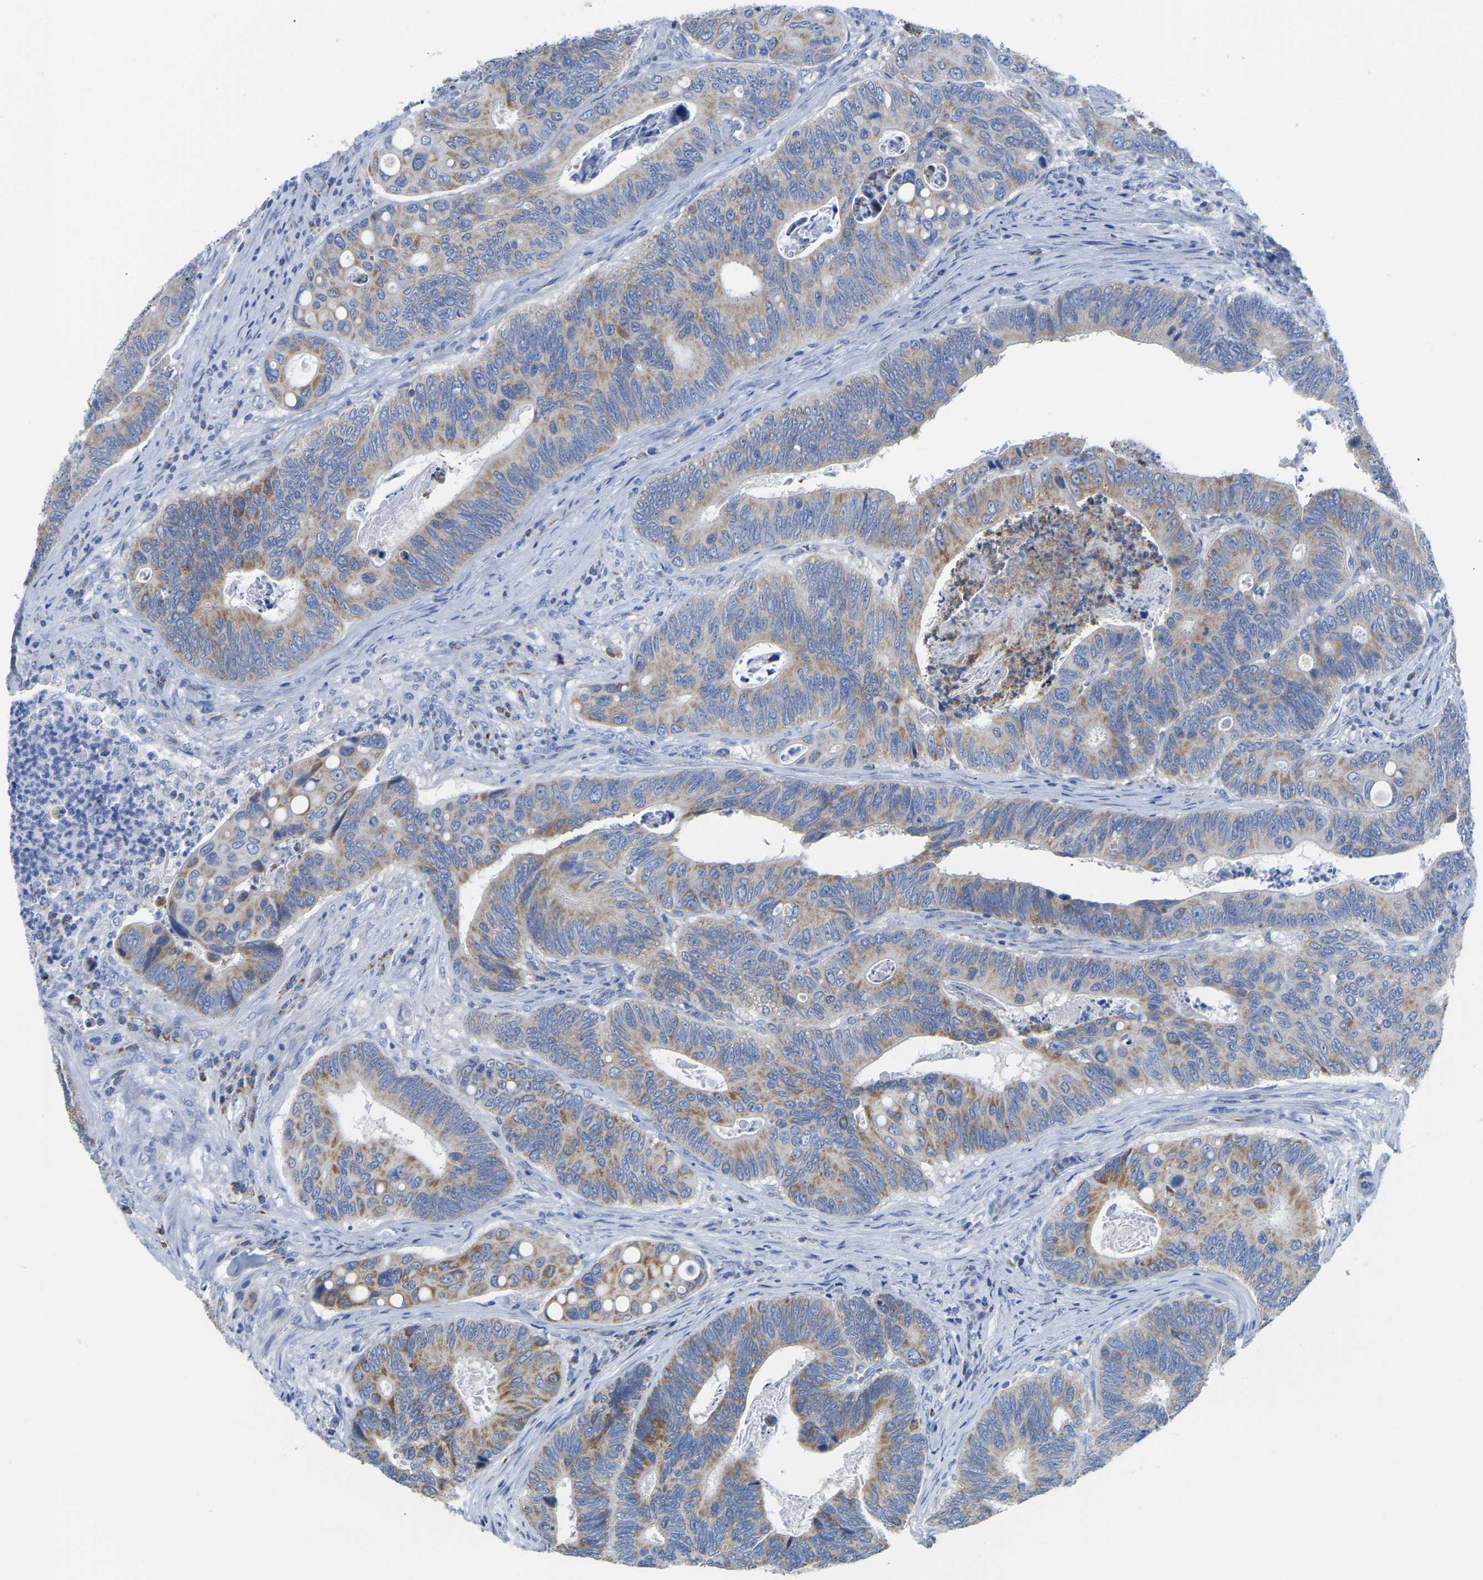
{"staining": {"intensity": "moderate", "quantity": "25%-75%", "location": "cytoplasmic/membranous"}, "tissue": "colorectal cancer", "cell_type": "Tumor cells", "image_type": "cancer", "snomed": [{"axis": "morphology", "description": "Inflammation, NOS"}, {"axis": "morphology", "description": "Adenocarcinoma, NOS"}, {"axis": "topography", "description": "Colon"}], "caption": "Colorectal adenocarcinoma was stained to show a protein in brown. There is medium levels of moderate cytoplasmic/membranous staining in approximately 25%-75% of tumor cells.", "gene": "ETFA", "patient": {"sex": "male", "age": 72}}